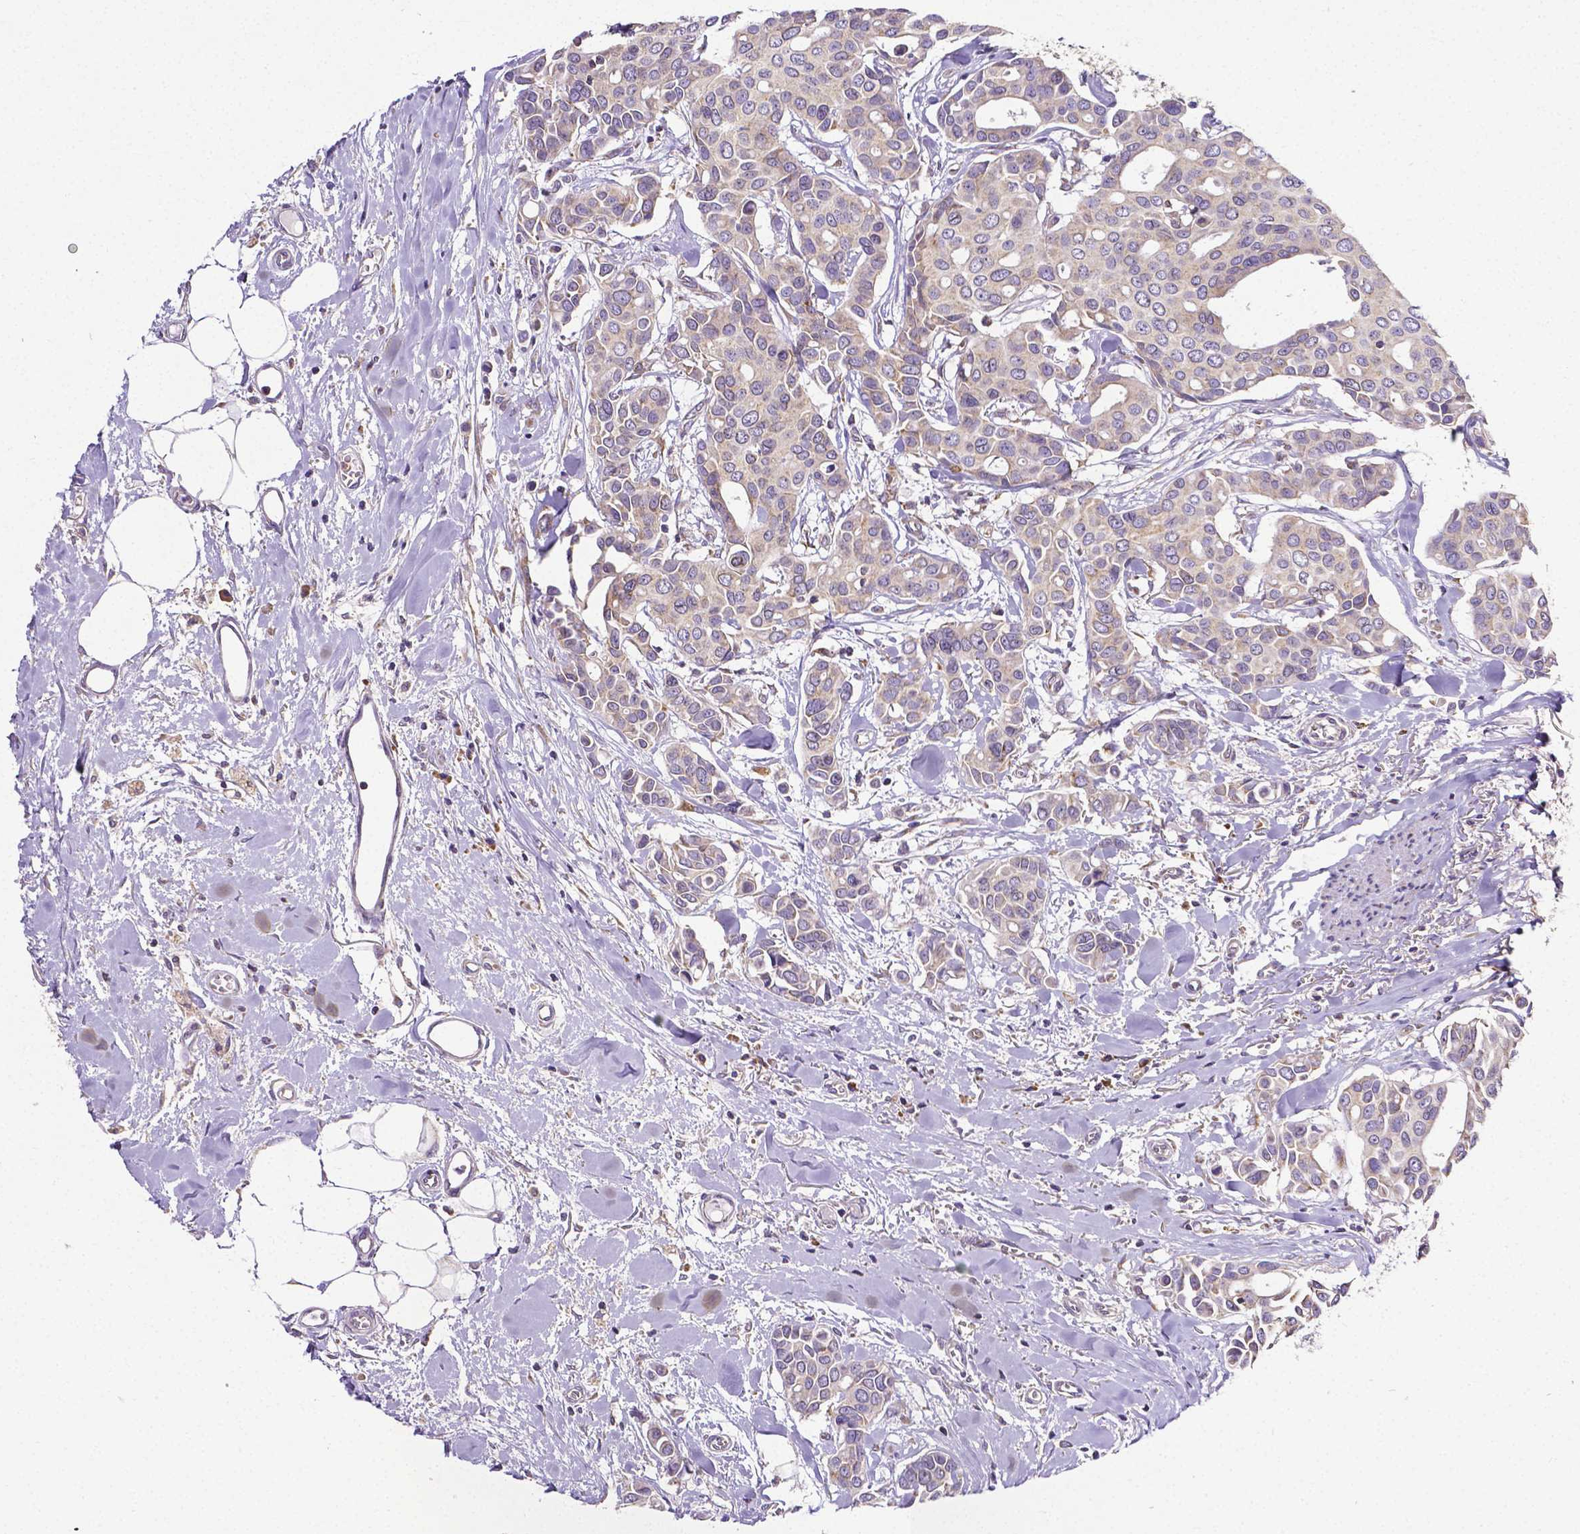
{"staining": {"intensity": "weak", "quantity": "25%-75%", "location": "cytoplasmic/membranous"}, "tissue": "breast cancer", "cell_type": "Tumor cells", "image_type": "cancer", "snomed": [{"axis": "morphology", "description": "Duct carcinoma"}, {"axis": "topography", "description": "Breast"}], "caption": "This histopathology image demonstrates immunohistochemistry staining of breast cancer (infiltrating ductal carcinoma), with low weak cytoplasmic/membranous positivity in approximately 25%-75% of tumor cells.", "gene": "MTDH", "patient": {"sex": "female", "age": 54}}